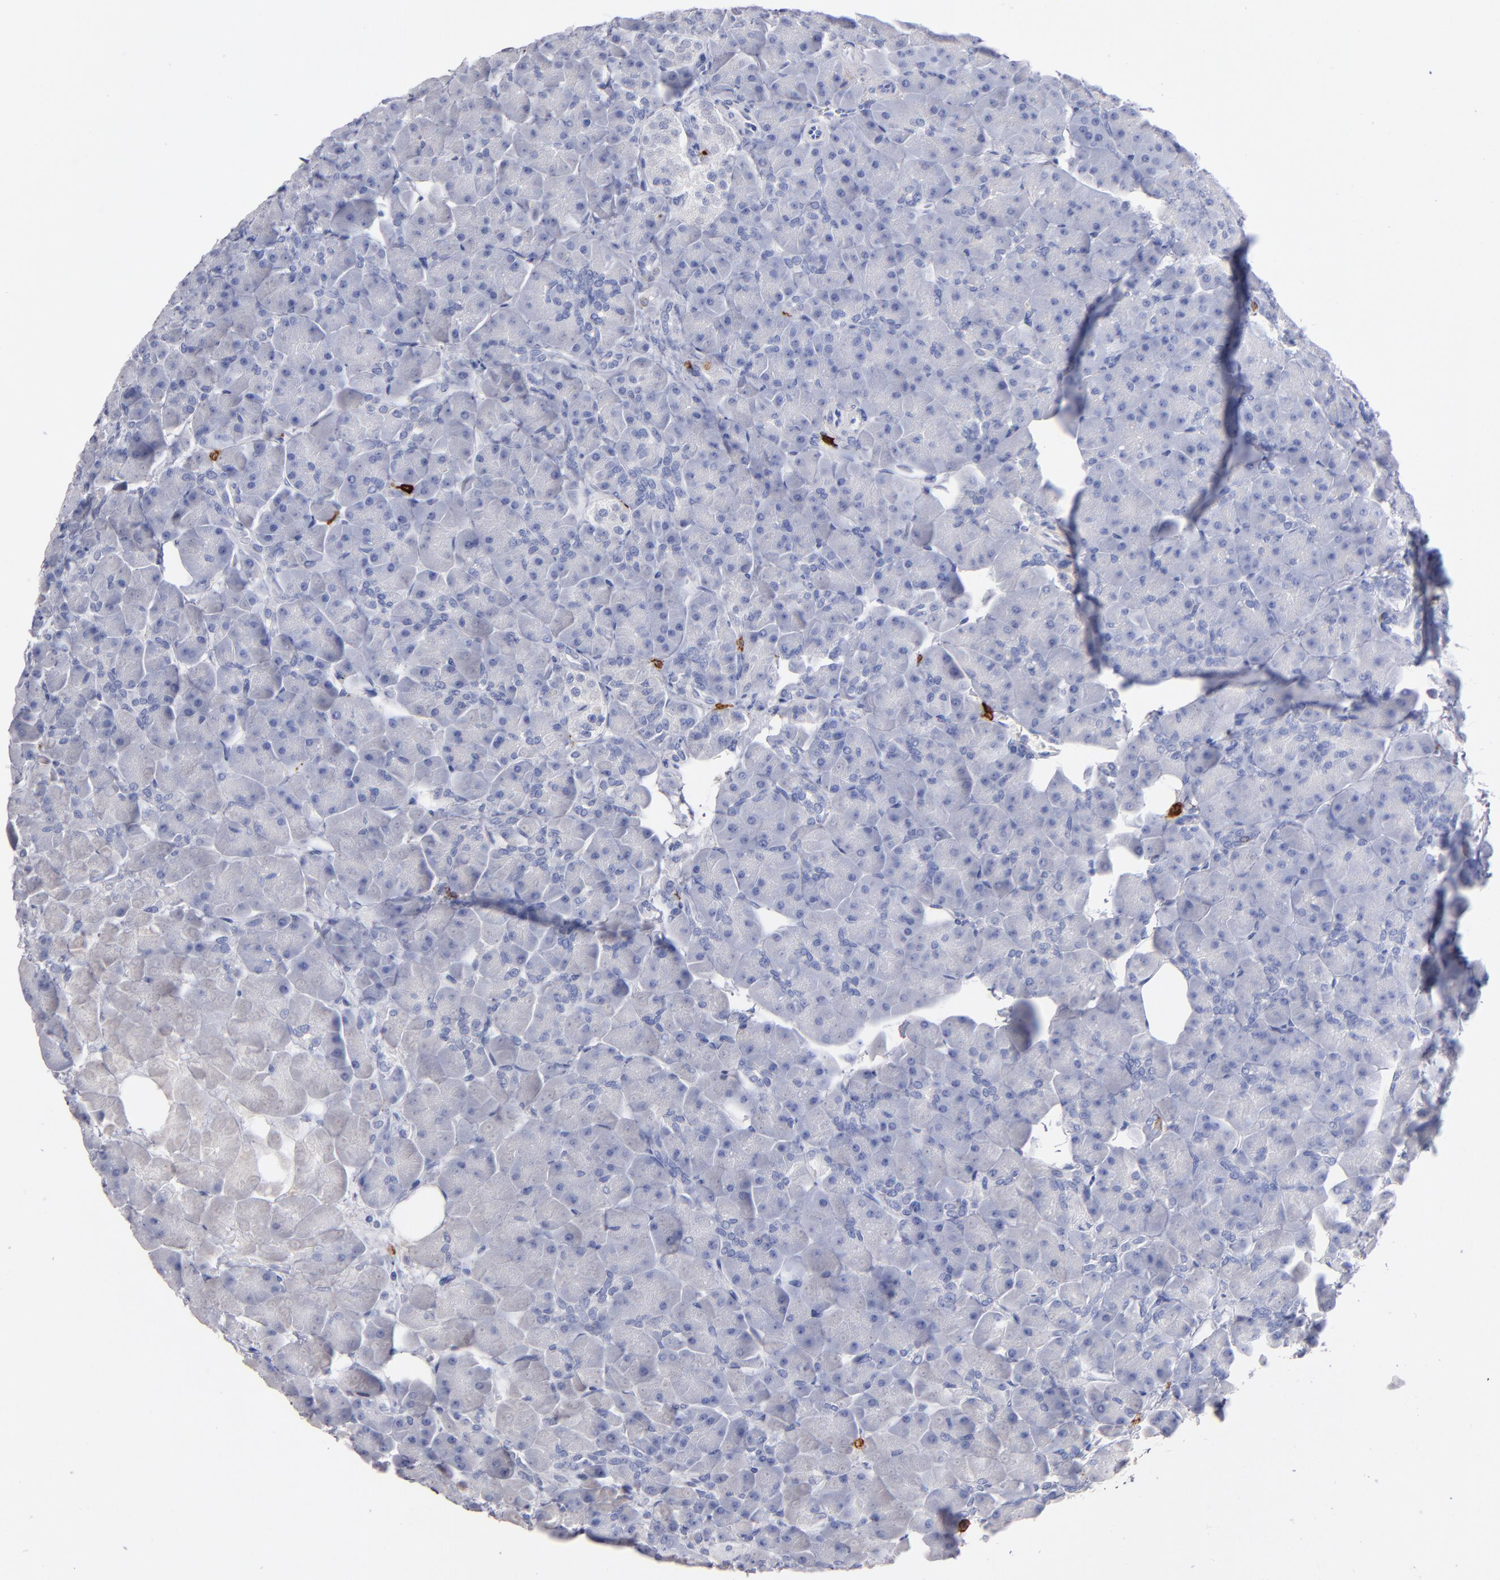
{"staining": {"intensity": "negative", "quantity": "none", "location": "none"}, "tissue": "pancreas", "cell_type": "Exocrine glandular cells", "image_type": "normal", "snomed": [{"axis": "morphology", "description": "Normal tissue, NOS"}, {"axis": "topography", "description": "Pancreas"}], "caption": "The micrograph exhibits no significant positivity in exocrine glandular cells of pancreas.", "gene": "KIT", "patient": {"sex": "male", "age": 66}}